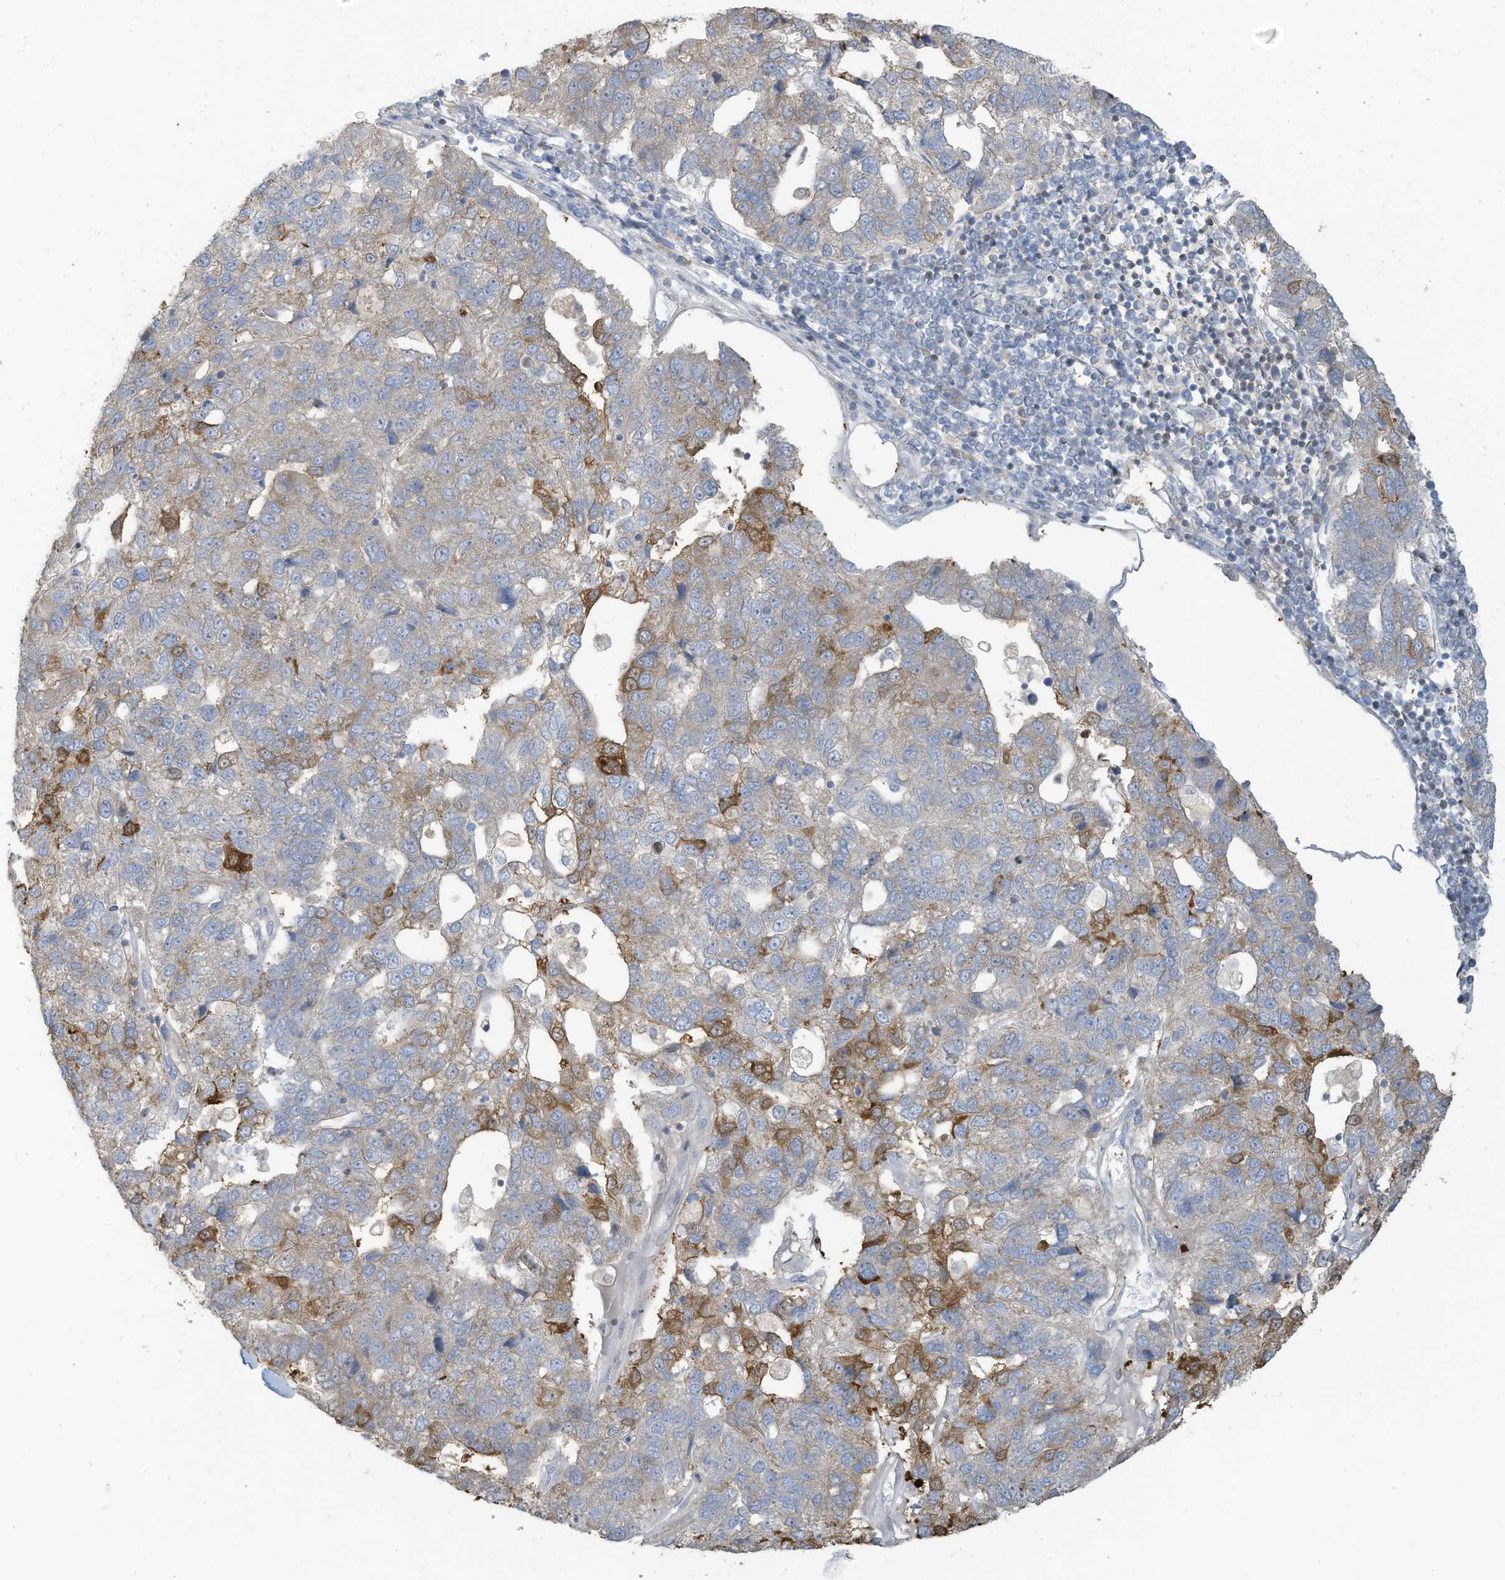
{"staining": {"intensity": "moderate", "quantity": "<25%", "location": "cytoplasmic/membranous"}, "tissue": "pancreatic cancer", "cell_type": "Tumor cells", "image_type": "cancer", "snomed": [{"axis": "morphology", "description": "Adenocarcinoma, NOS"}, {"axis": "topography", "description": "Pancreas"}], "caption": "Pancreatic cancer stained with IHC shows moderate cytoplasmic/membranous staining in about <25% of tumor cells. Nuclei are stained in blue.", "gene": "GTPBP2", "patient": {"sex": "female", "age": 61}}